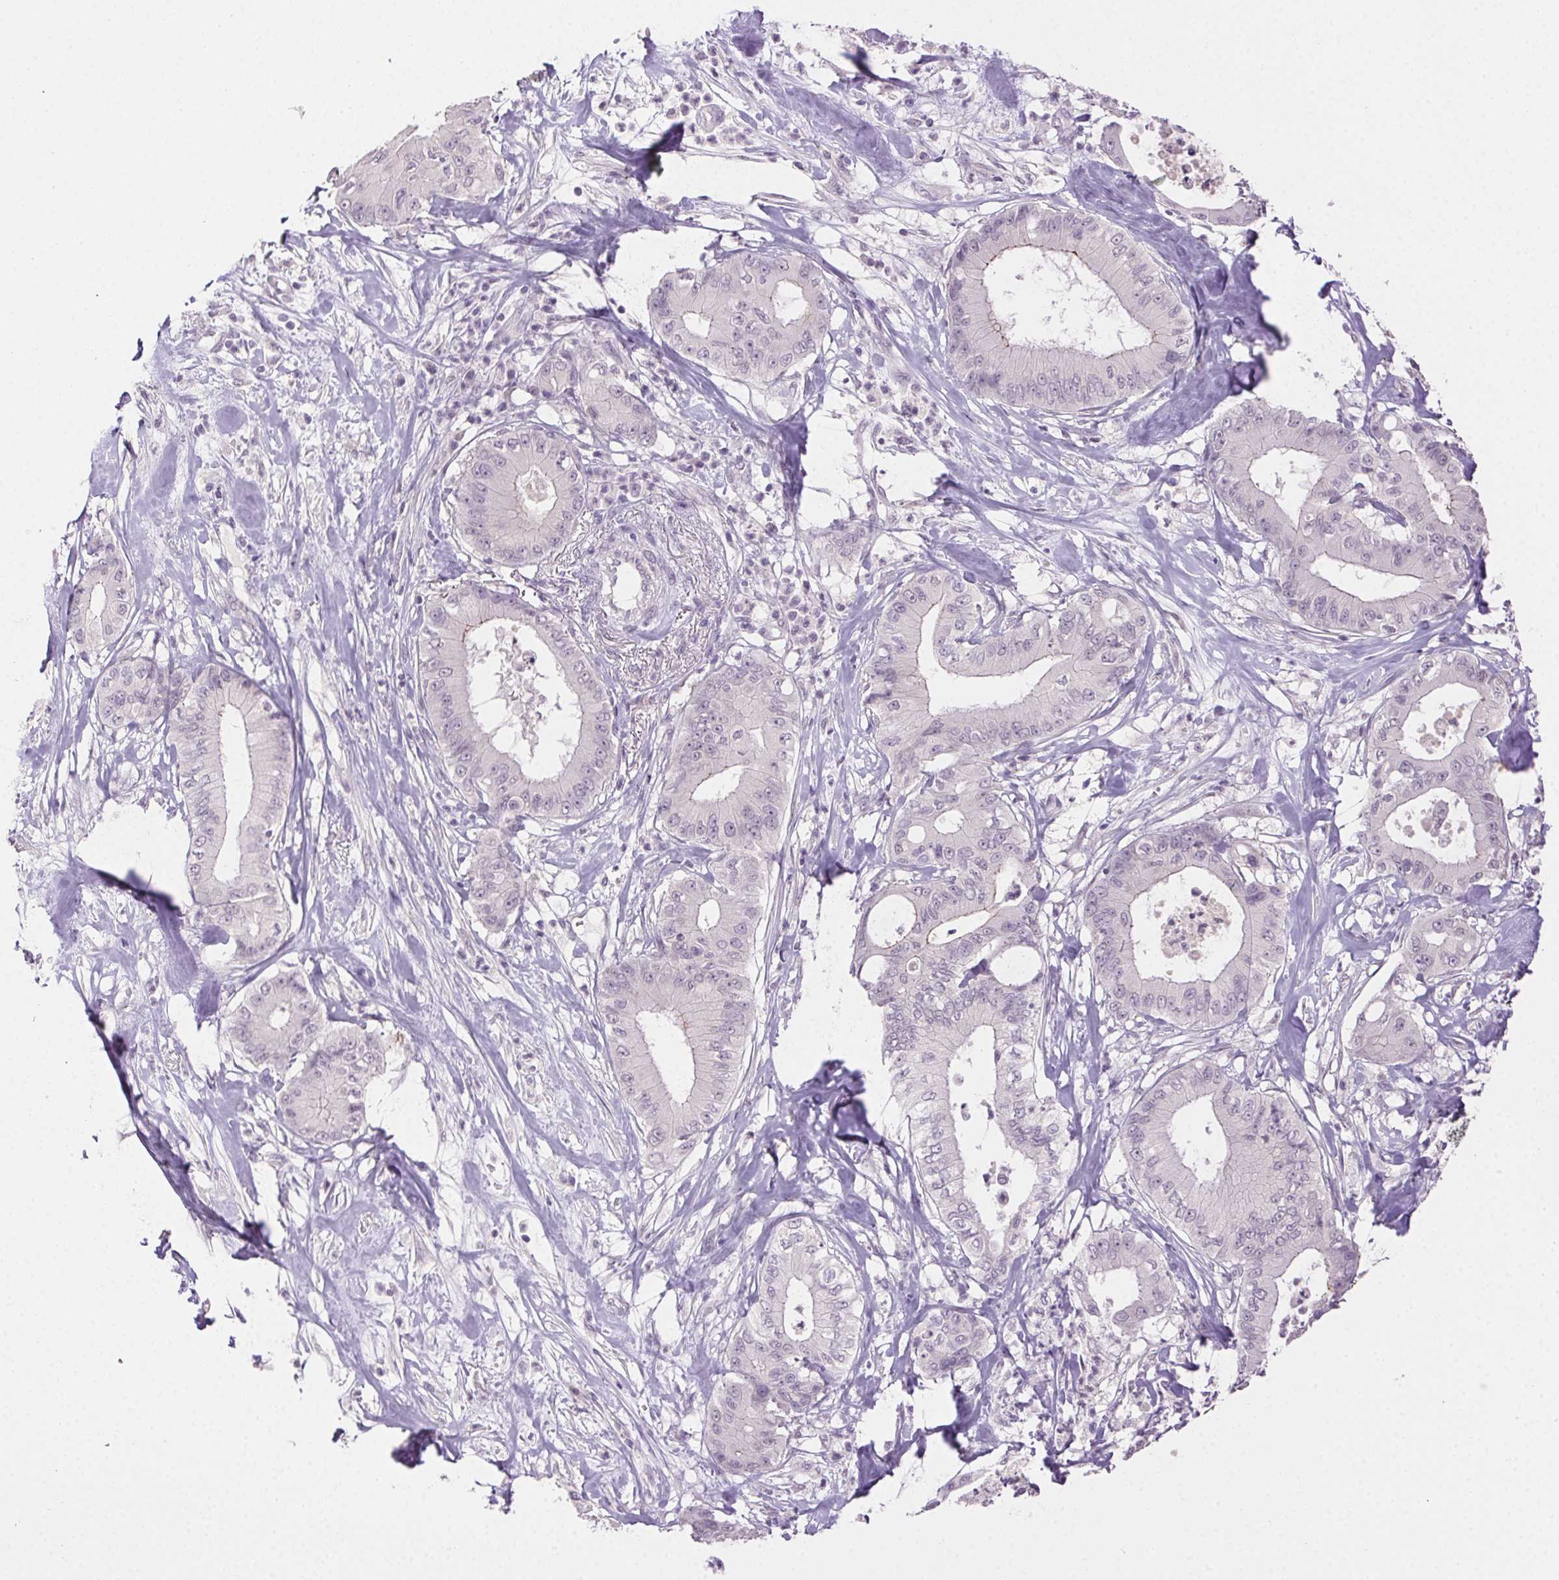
{"staining": {"intensity": "negative", "quantity": "none", "location": "none"}, "tissue": "pancreatic cancer", "cell_type": "Tumor cells", "image_type": "cancer", "snomed": [{"axis": "morphology", "description": "Adenocarcinoma, NOS"}, {"axis": "topography", "description": "Pancreas"}], "caption": "Pancreatic adenocarcinoma was stained to show a protein in brown. There is no significant staining in tumor cells. Brightfield microscopy of immunohistochemistry (IHC) stained with DAB (3,3'-diaminobenzidine) (brown) and hematoxylin (blue), captured at high magnification.", "gene": "CLDN10", "patient": {"sex": "male", "age": 71}}